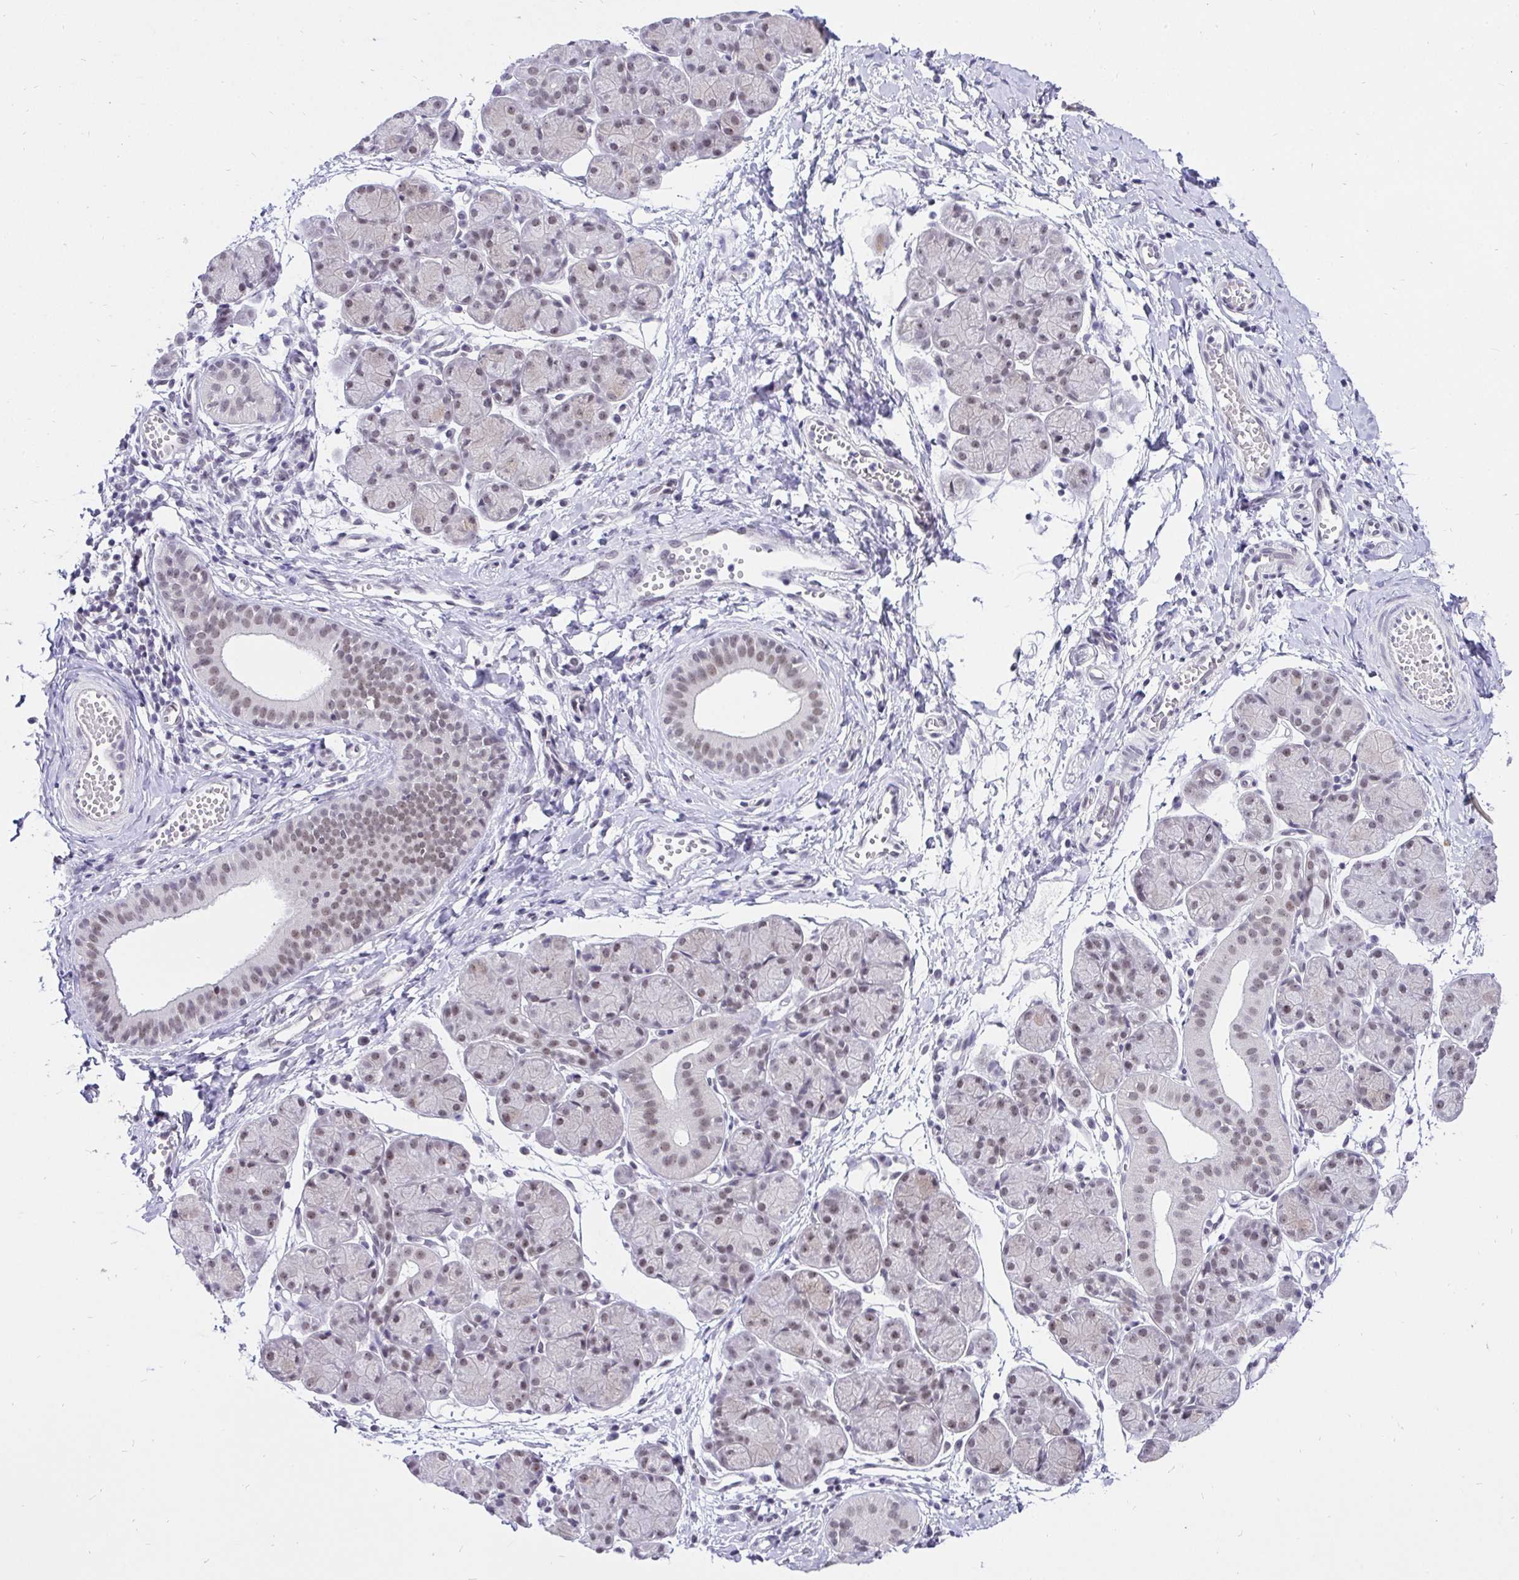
{"staining": {"intensity": "weak", "quantity": ">75%", "location": "nuclear"}, "tissue": "salivary gland", "cell_type": "Glandular cells", "image_type": "normal", "snomed": [{"axis": "morphology", "description": "Normal tissue, NOS"}, {"axis": "morphology", "description": "Inflammation, NOS"}, {"axis": "topography", "description": "Lymph node"}, {"axis": "topography", "description": "Salivary gland"}], "caption": "Immunohistochemistry (IHC) image of normal salivary gland: human salivary gland stained using immunohistochemistry demonstrates low levels of weak protein expression localized specifically in the nuclear of glandular cells, appearing as a nuclear brown color.", "gene": "ZNF860", "patient": {"sex": "male", "age": 3}}